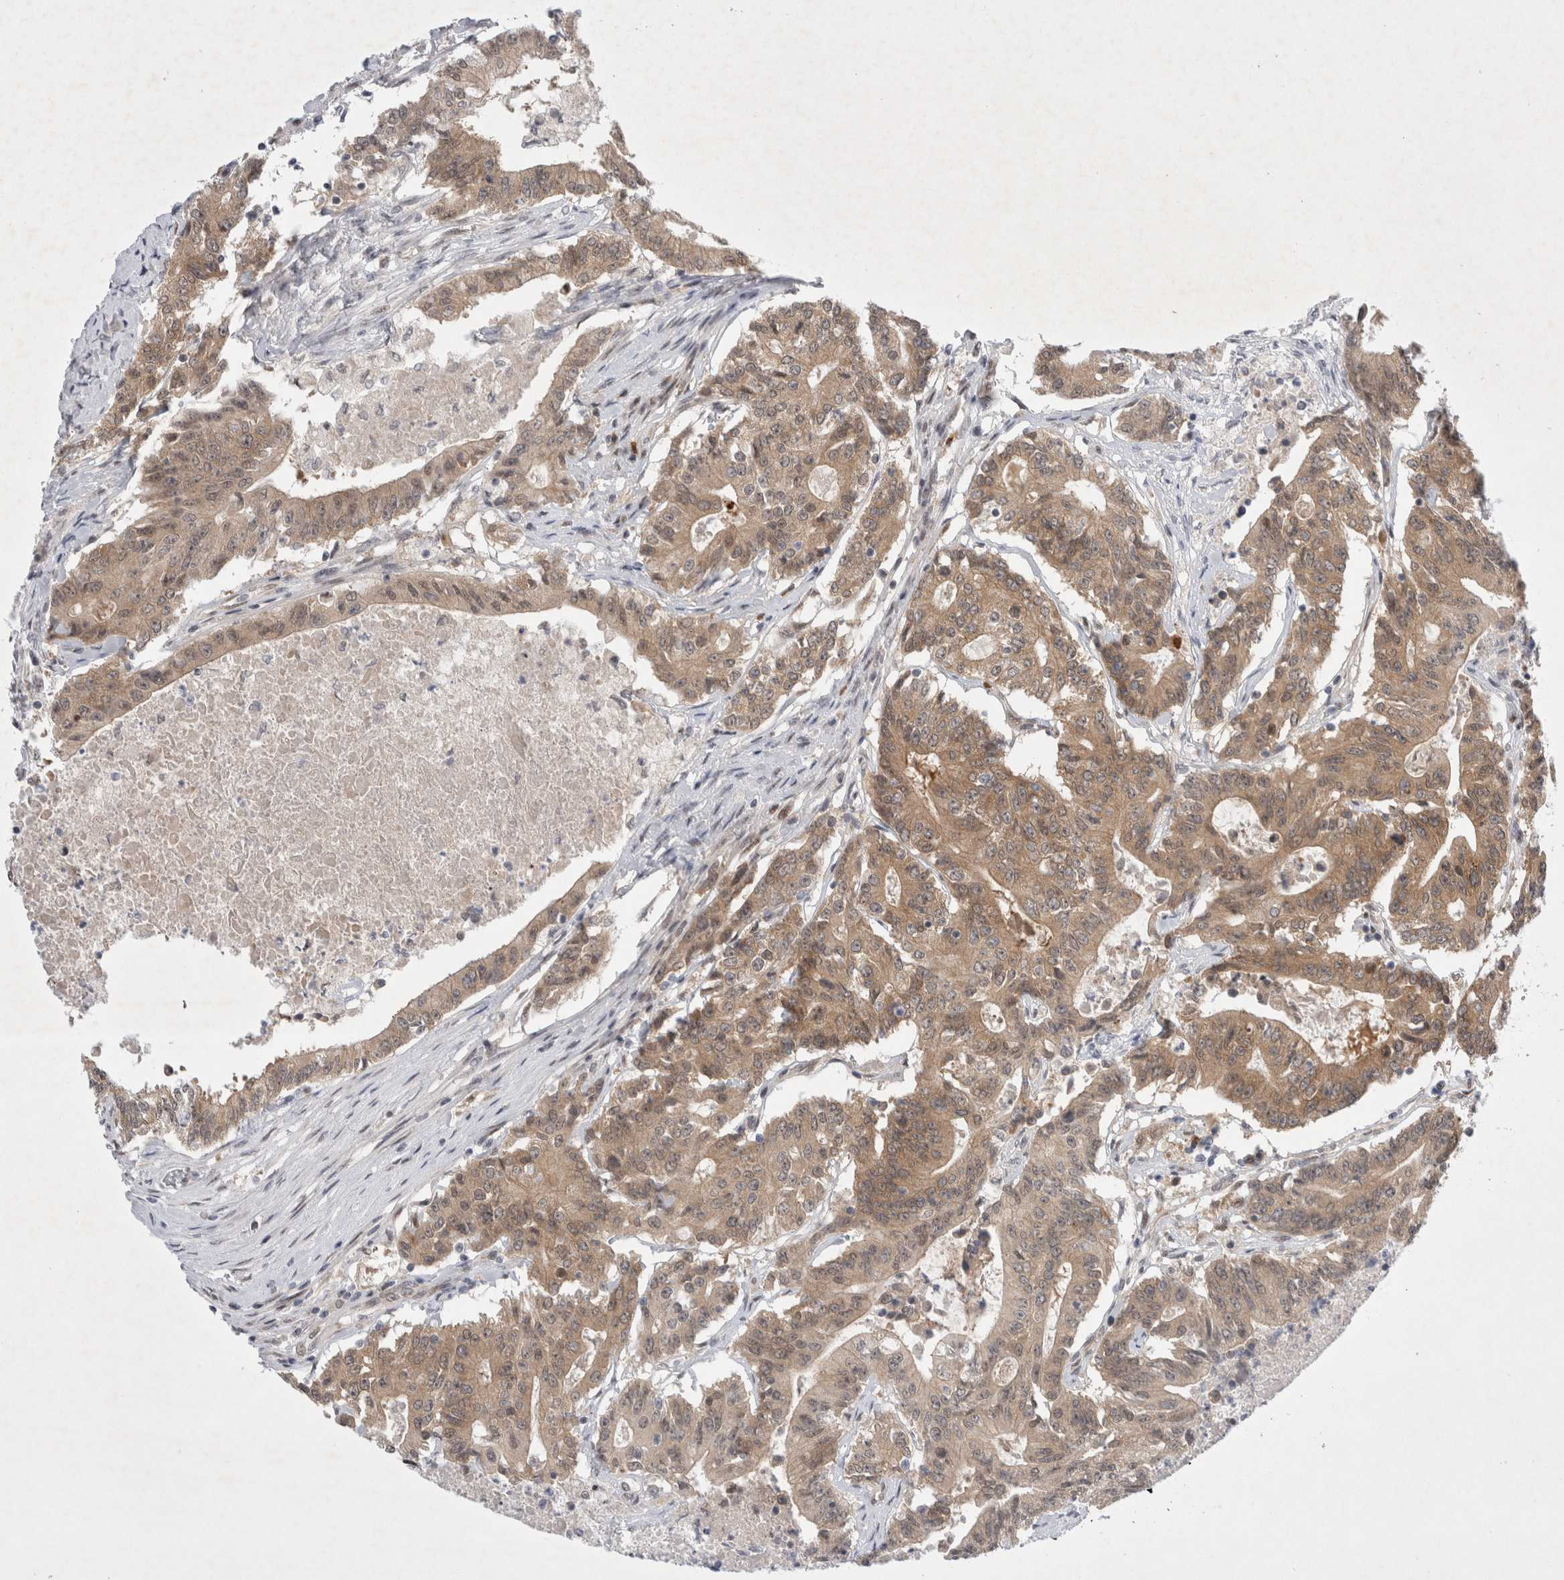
{"staining": {"intensity": "moderate", "quantity": ">75%", "location": "cytoplasmic/membranous"}, "tissue": "colorectal cancer", "cell_type": "Tumor cells", "image_type": "cancer", "snomed": [{"axis": "morphology", "description": "Adenocarcinoma, NOS"}, {"axis": "topography", "description": "Colon"}], "caption": "Protein staining demonstrates moderate cytoplasmic/membranous expression in about >75% of tumor cells in adenocarcinoma (colorectal).", "gene": "WIPF2", "patient": {"sex": "female", "age": 77}}